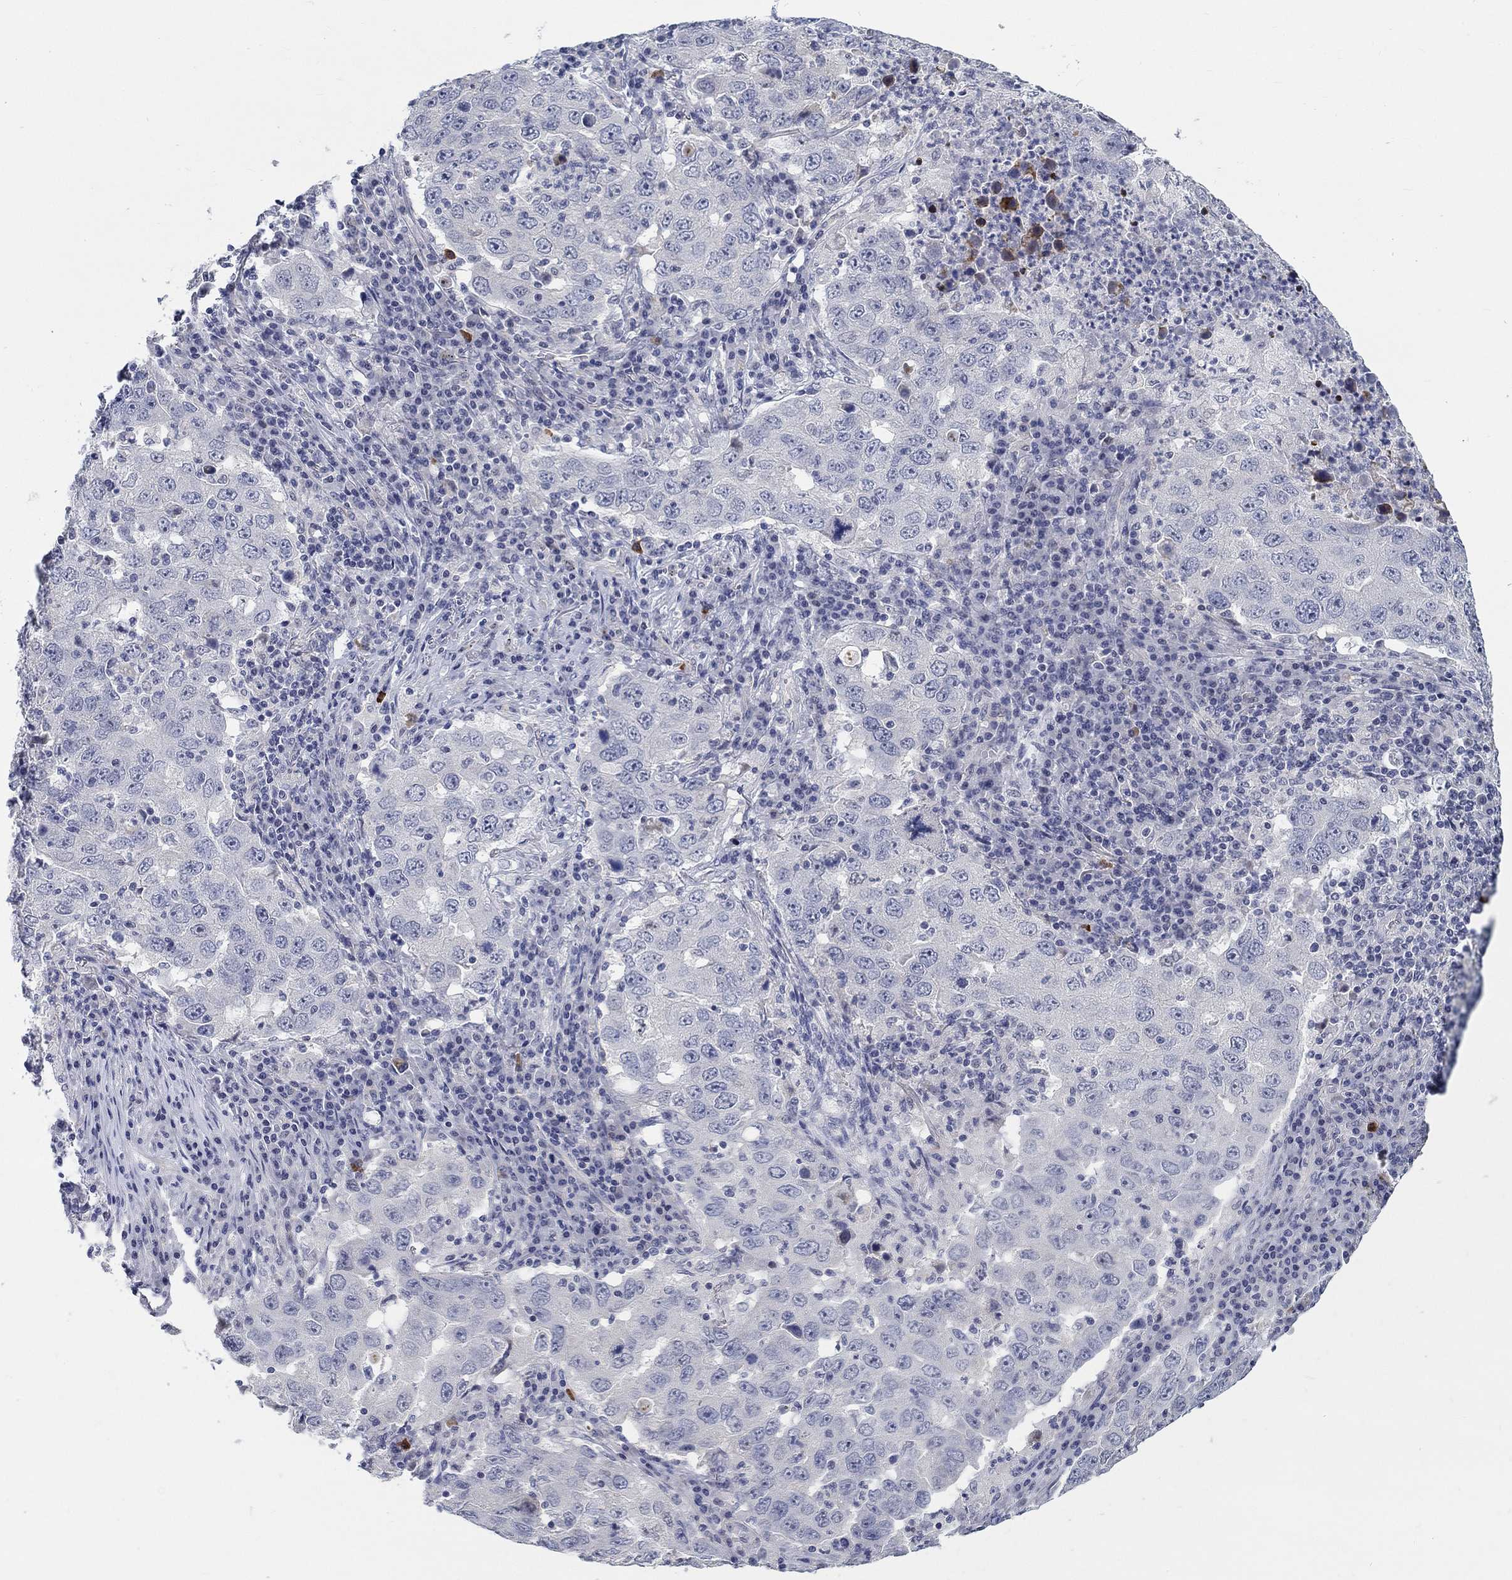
{"staining": {"intensity": "negative", "quantity": "none", "location": "none"}, "tissue": "lung cancer", "cell_type": "Tumor cells", "image_type": "cancer", "snomed": [{"axis": "morphology", "description": "Adenocarcinoma, NOS"}, {"axis": "topography", "description": "Lung"}], "caption": "An image of human lung cancer (adenocarcinoma) is negative for staining in tumor cells.", "gene": "SMIM18", "patient": {"sex": "male", "age": 73}}